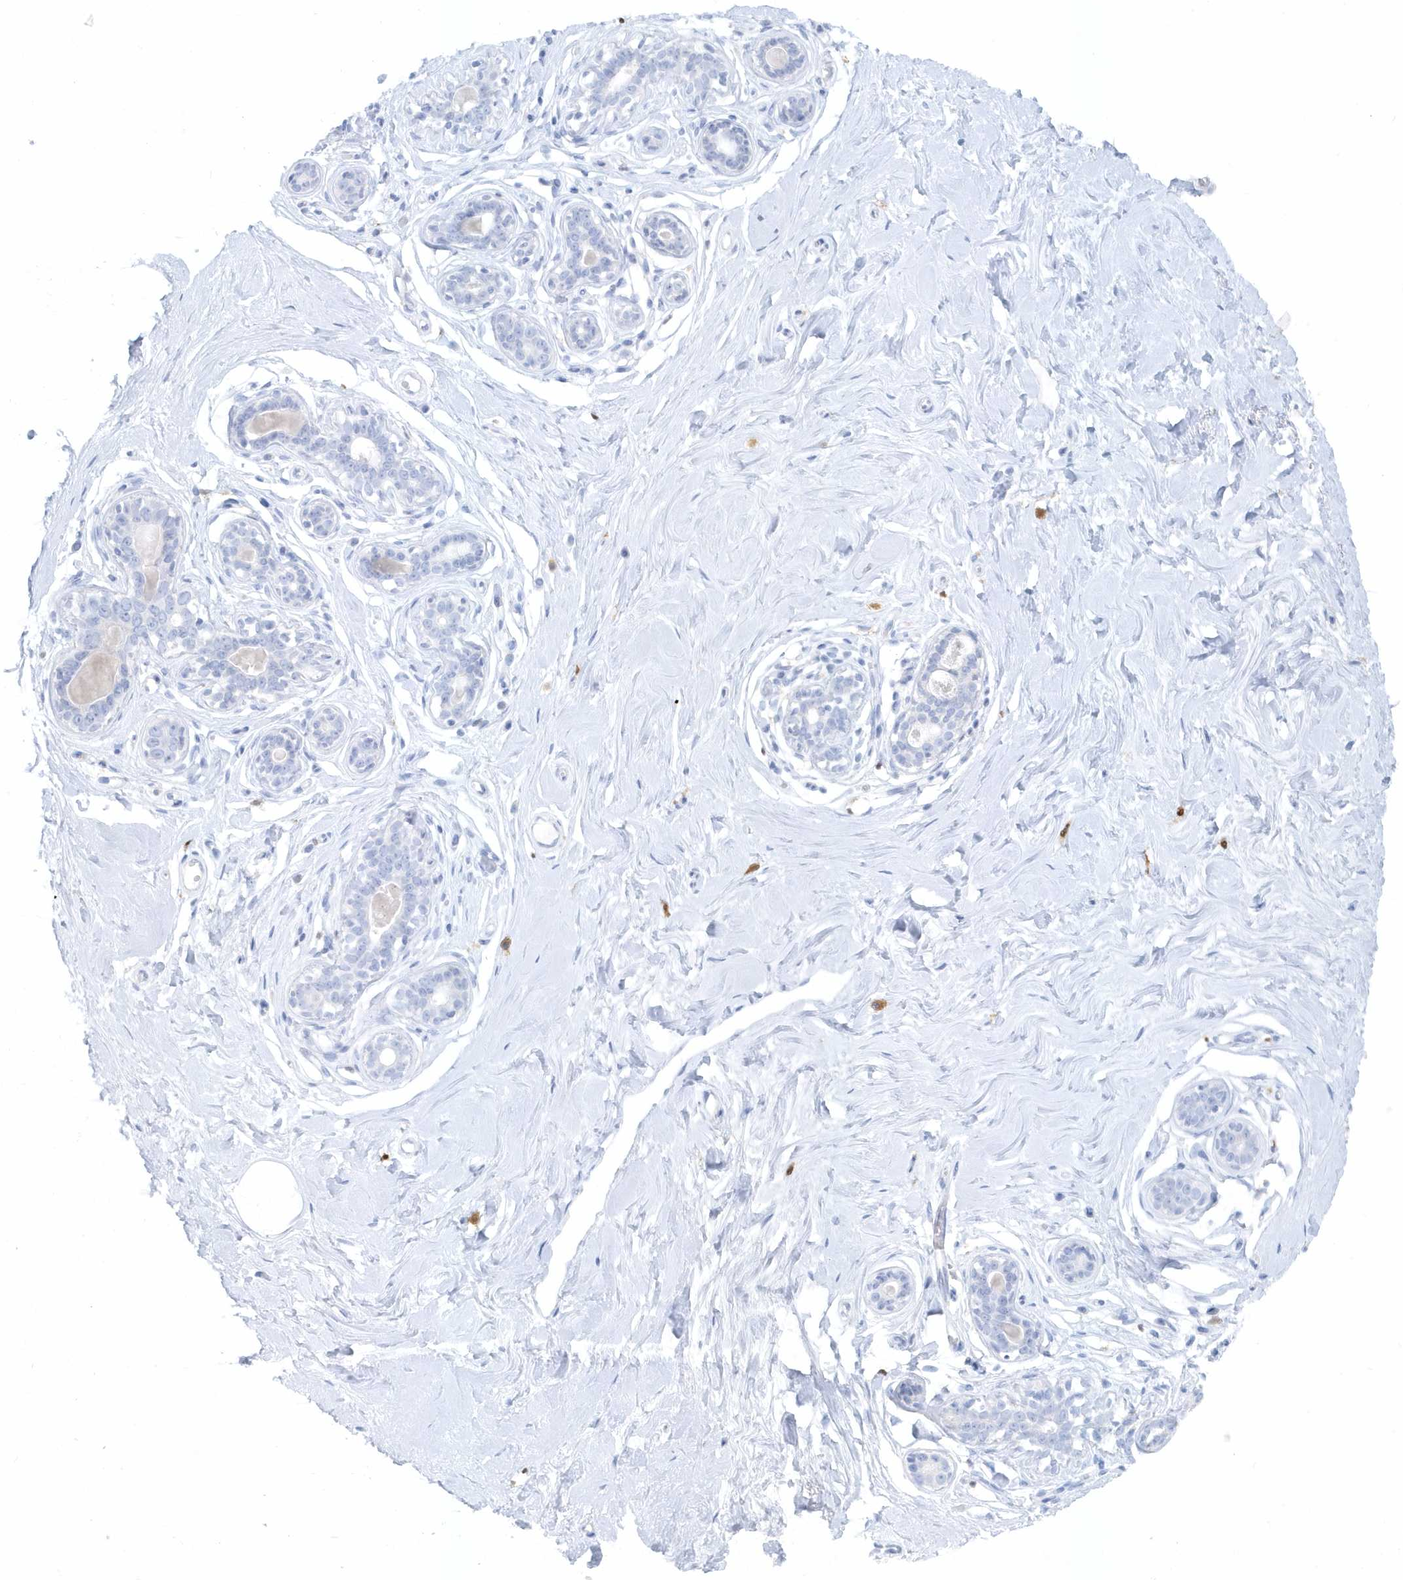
{"staining": {"intensity": "negative", "quantity": "none", "location": "none"}, "tissue": "breast", "cell_type": "Adipocytes", "image_type": "normal", "snomed": [{"axis": "morphology", "description": "Normal tissue, NOS"}, {"axis": "morphology", "description": "Adenoma, NOS"}, {"axis": "topography", "description": "Breast"}], "caption": "Immunohistochemistry (IHC) micrograph of unremarkable human breast stained for a protein (brown), which exhibits no expression in adipocytes. (Immunohistochemistry (IHC), brightfield microscopy, high magnification).", "gene": "FAM98A", "patient": {"sex": "female", "age": 23}}